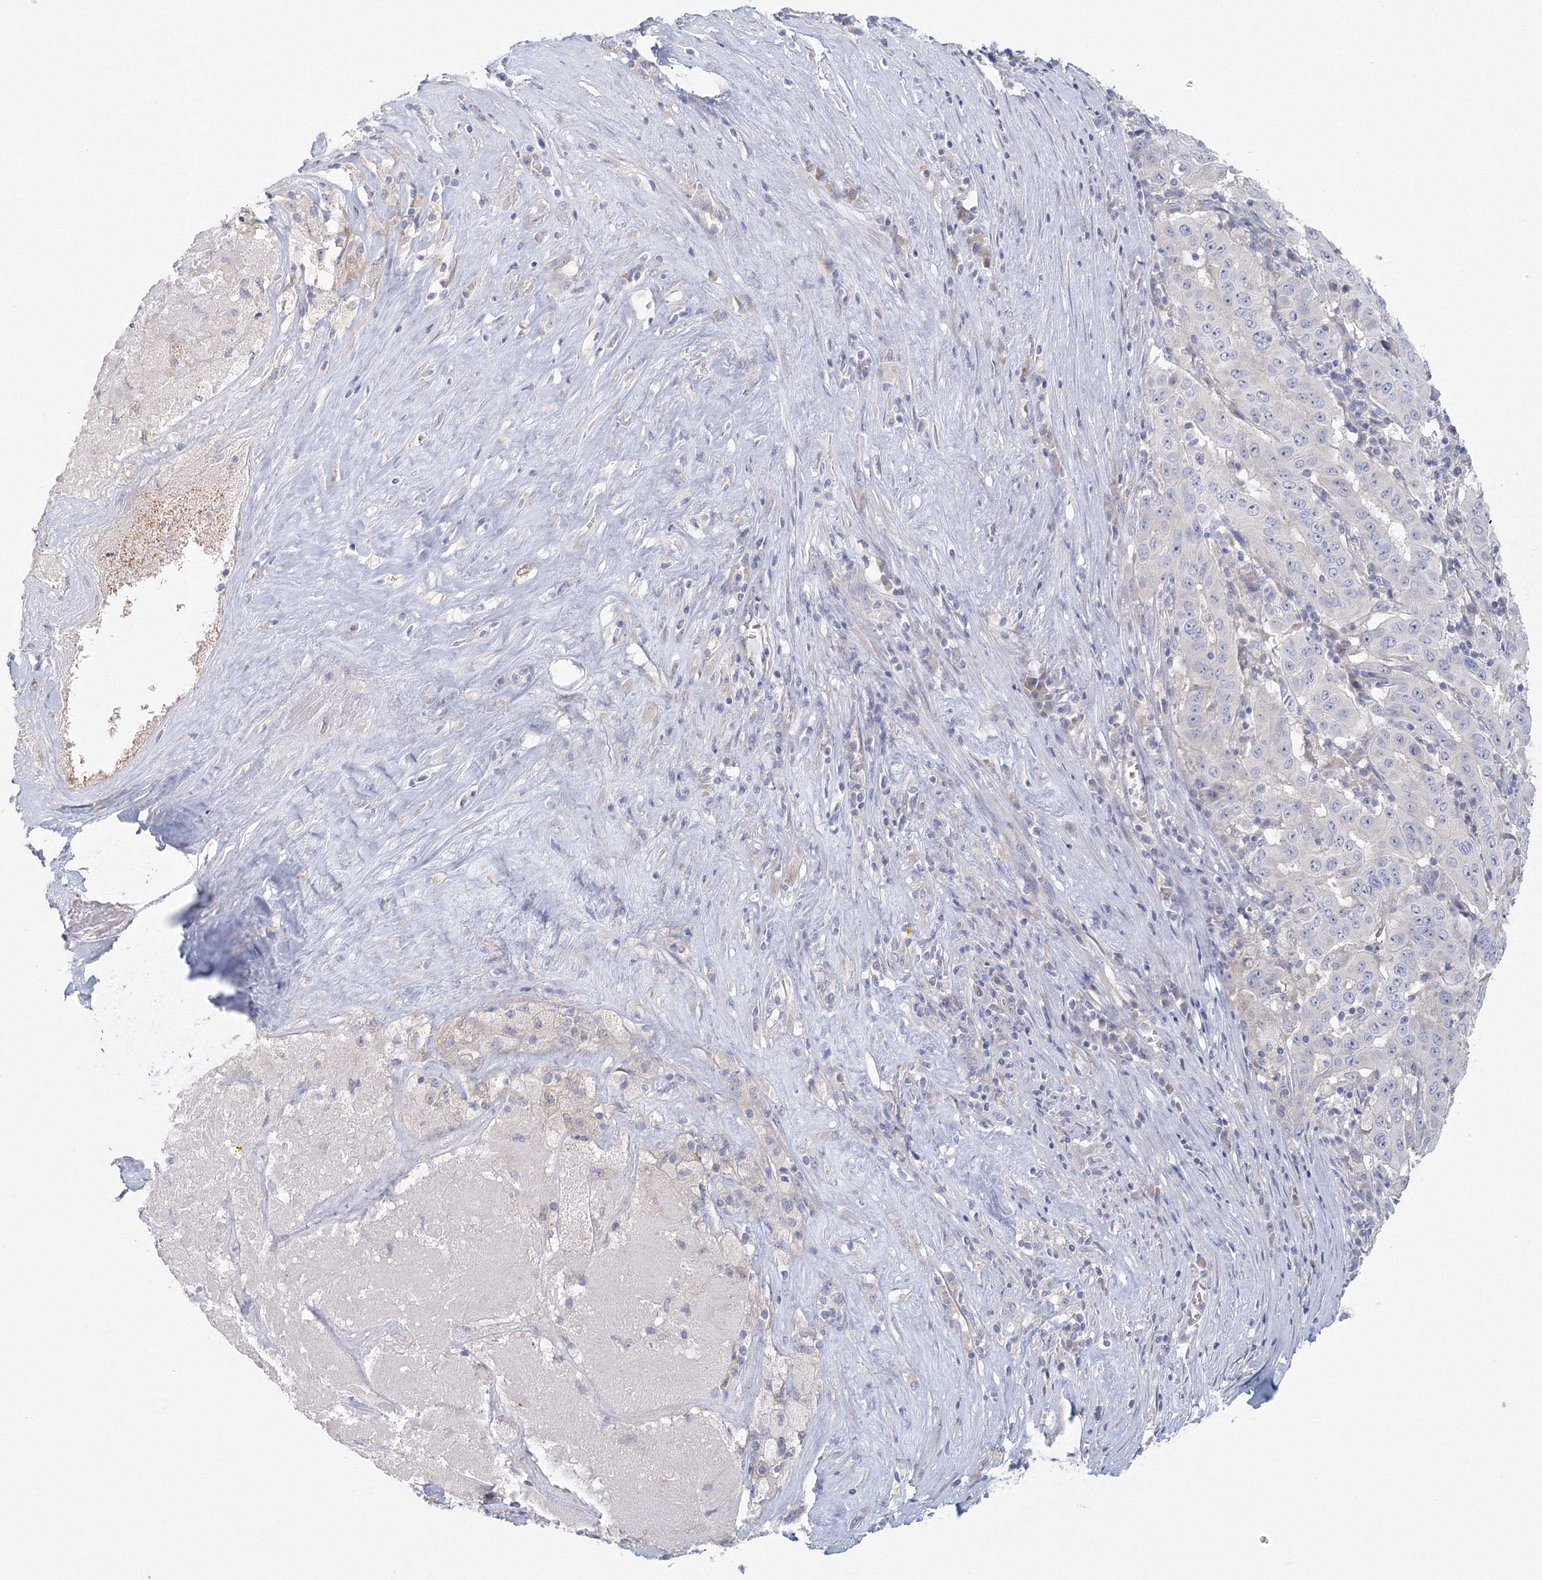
{"staining": {"intensity": "negative", "quantity": "none", "location": "none"}, "tissue": "pancreatic cancer", "cell_type": "Tumor cells", "image_type": "cancer", "snomed": [{"axis": "morphology", "description": "Adenocarcinoma, NOS"}, {"axis": "topography", "description": "Pancreas"}], "caption": "A micrograph of adenocarcinoma (pancreatic) stained for a protein reveals no brown staining in tumor cells.", "gene": "TACC2", "patient": {"sex": "male", "age": 63}}